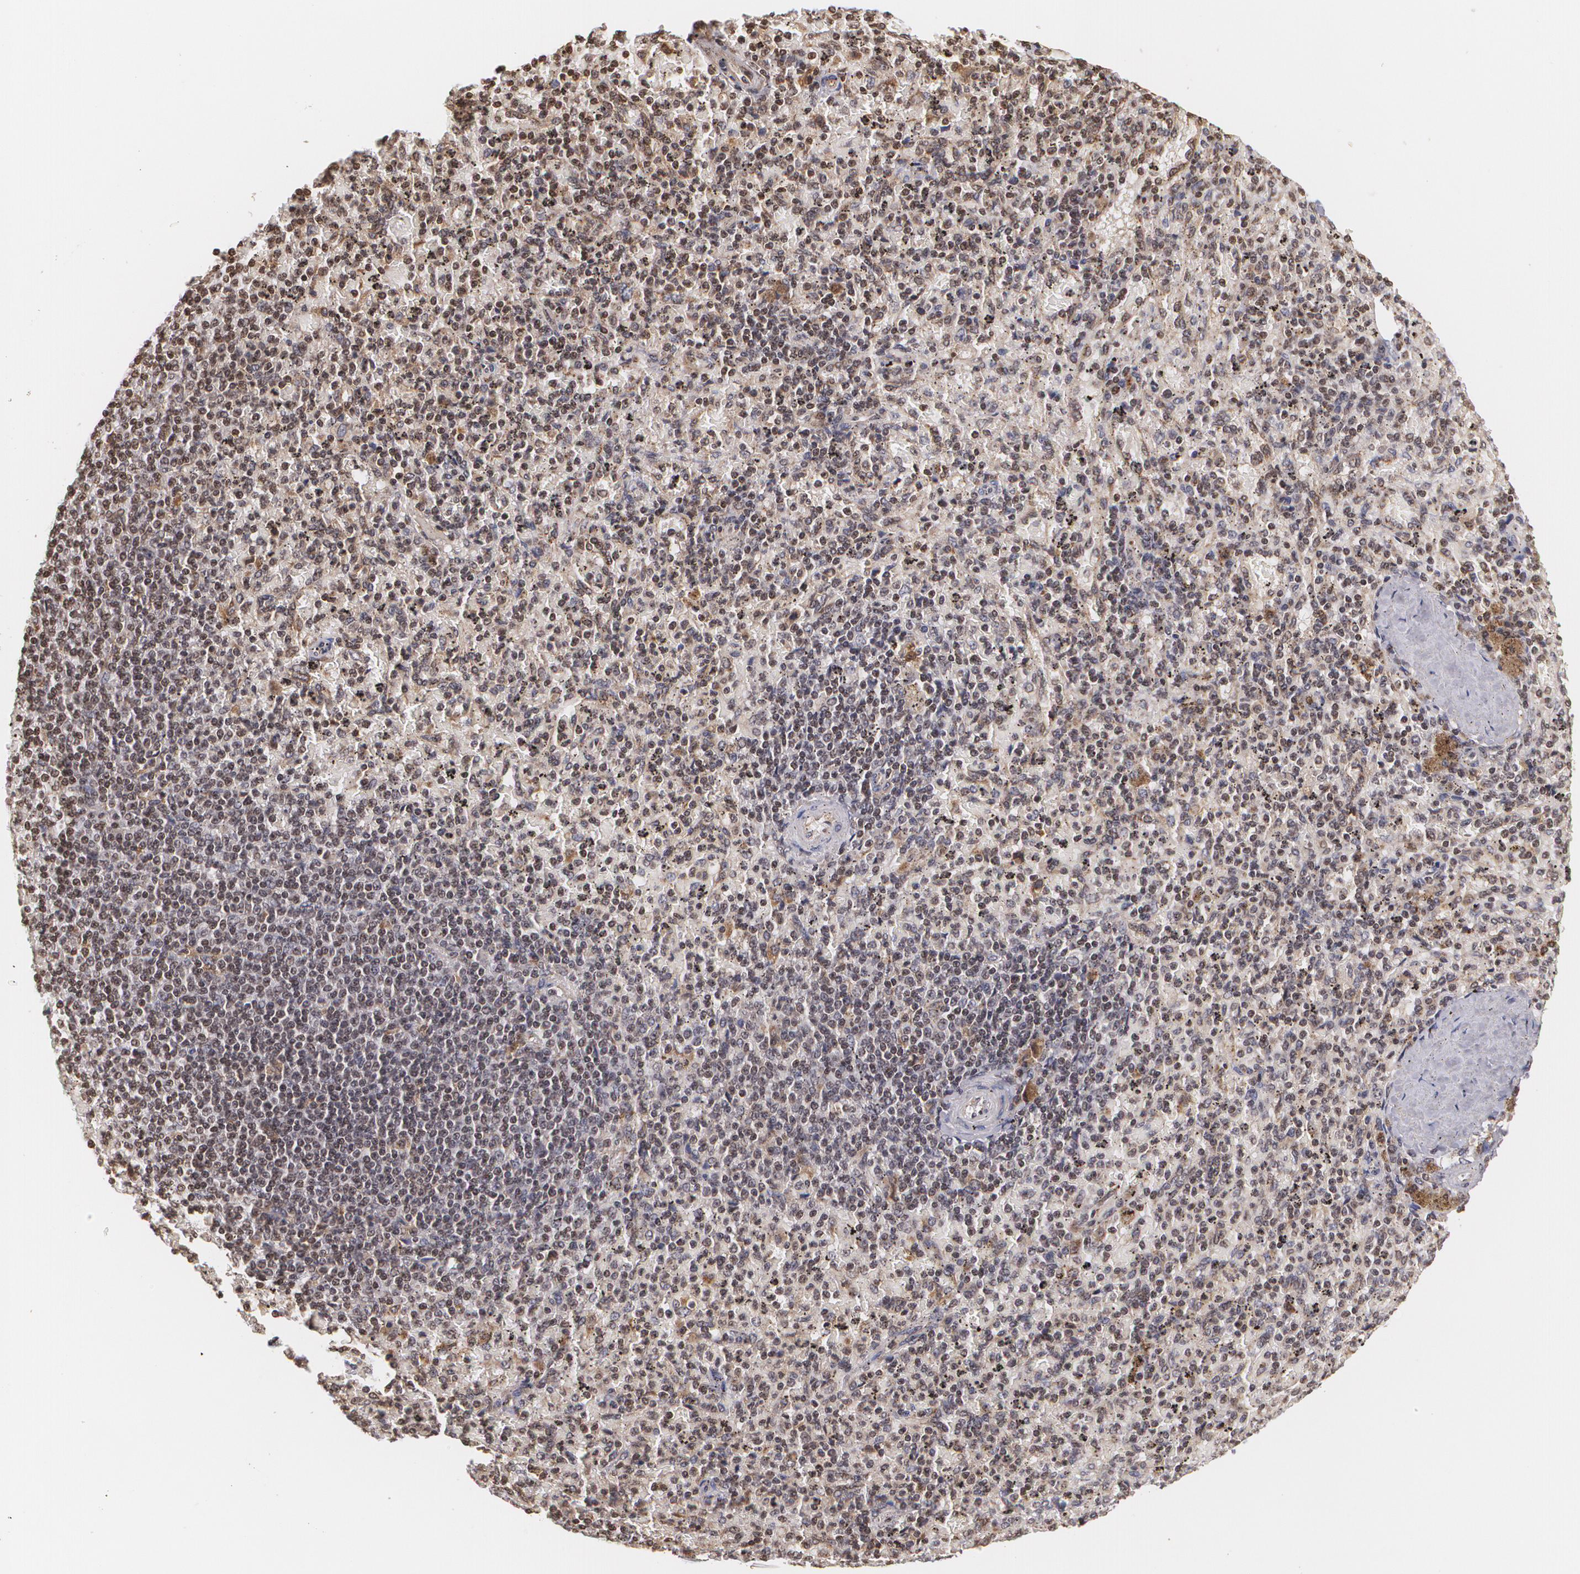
{"staining": {"intensity": "weak", "quantity": ">75%", "location": "nuclear"}, "tissue": "spleen", "cell_type": "Cells in red pulp", "image_type": "normal", "snomed": [{"axis": "morphology", "description": "Normal tissue, NOS"}, {"axis": "topography", "description": "Spleen"}], "caption": "High-magnification brightfield microscopy of benign spleen stained with DAB (brown) and counterstained with hematoxylin (blue). cells in red pulp exhibit weak nuclear staining is identified in approximately>75% of cells. (Brightfield microscopy of DAB IHC at high magnification).", "gene": "VAV3", "patient": {"sex": "female", "age": 43}}